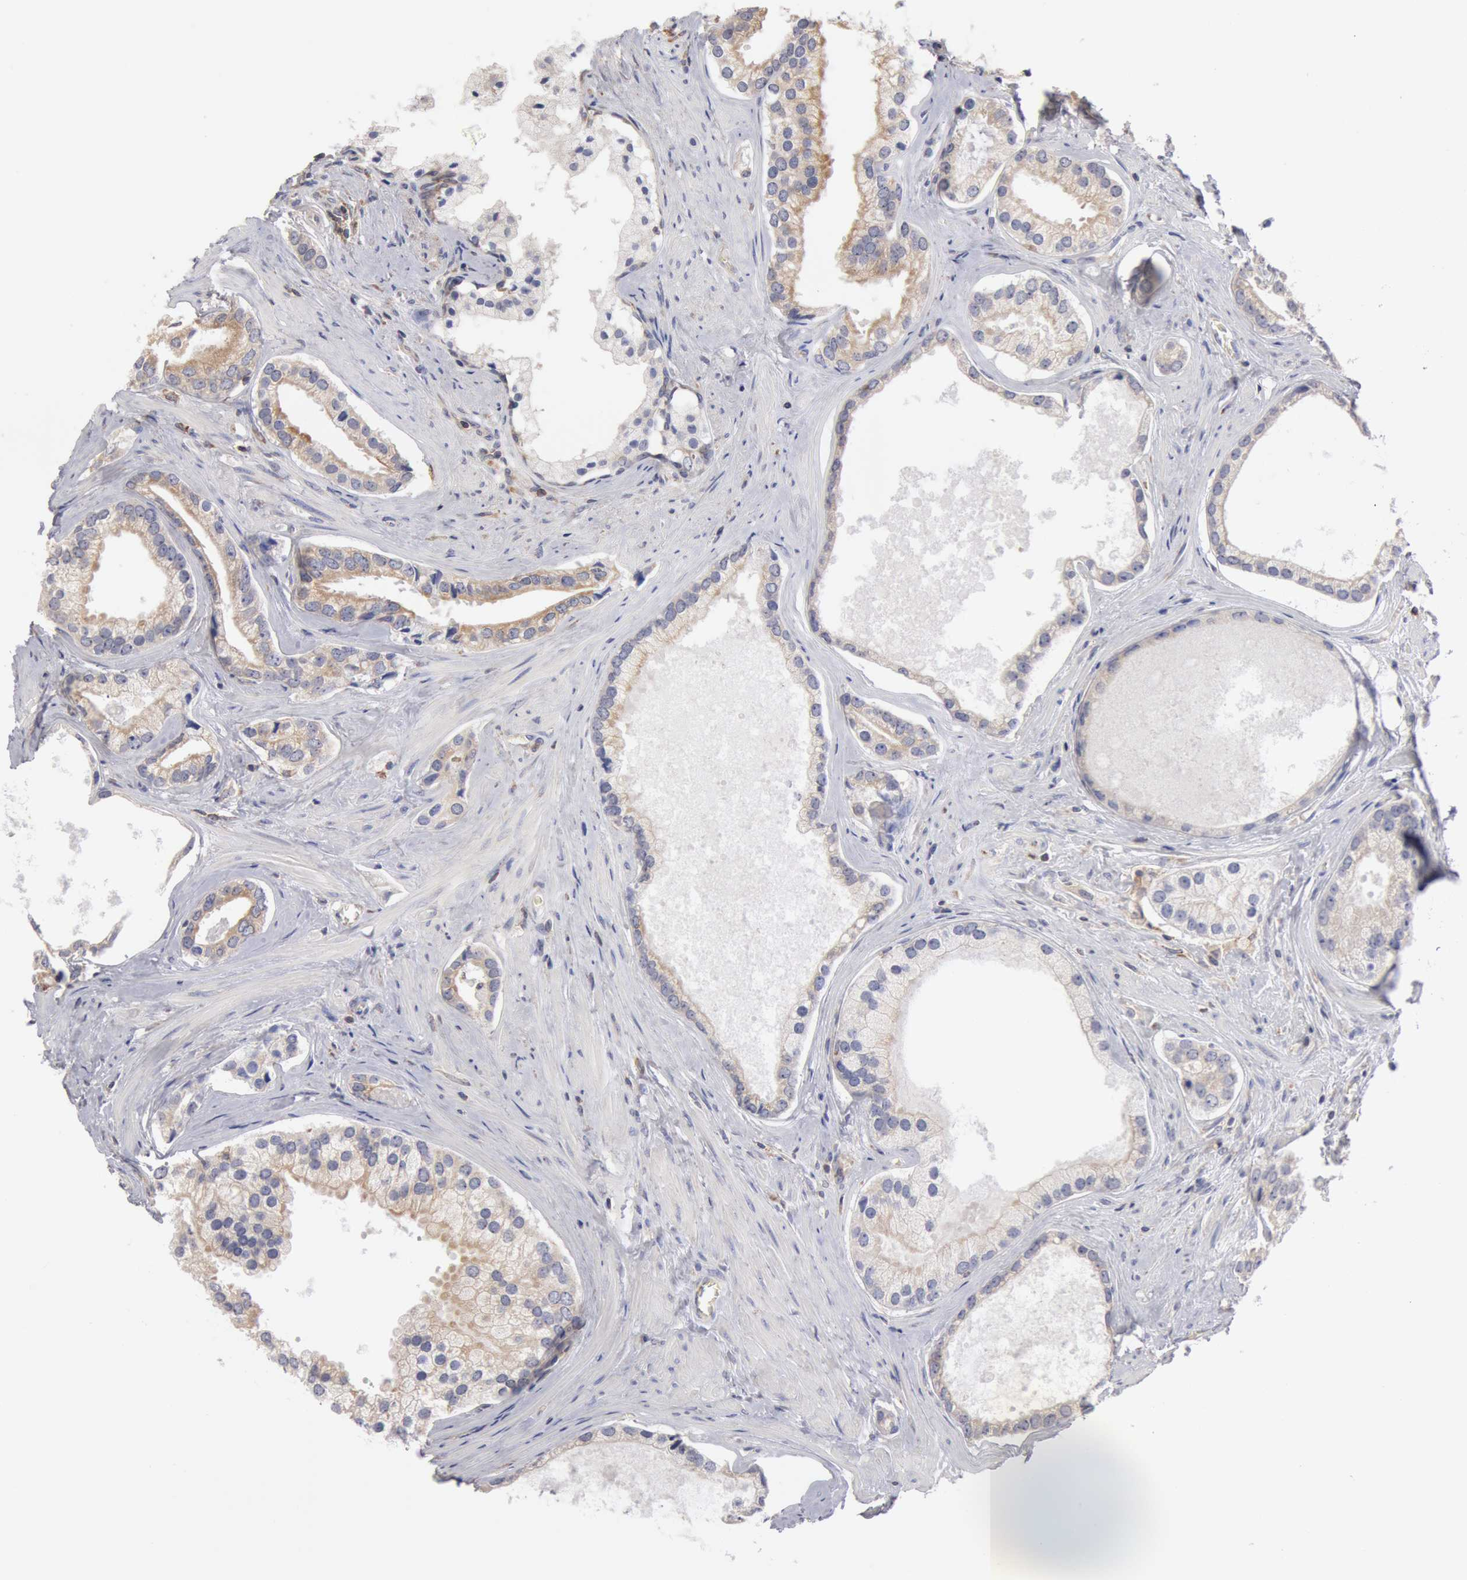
{"staining": {"intensity": "negative", "quantity": "none", "location": "none"}, "tissue": "prostate cancer", "cell_type": "Tumor cells", "image_type": "cancer", "snomed": [{"axis": "morphology", "description": "Adenocarcinoma, Medium grade"}, {"axis": "topography", "description": "Prostate"}], "caption": "Tumor cells are negative for brown protein staining in prostate cancer. Nuclei are stained in blue.", "gene": "OSBPL8", "patient": {"sex": "male", "age": 70}}